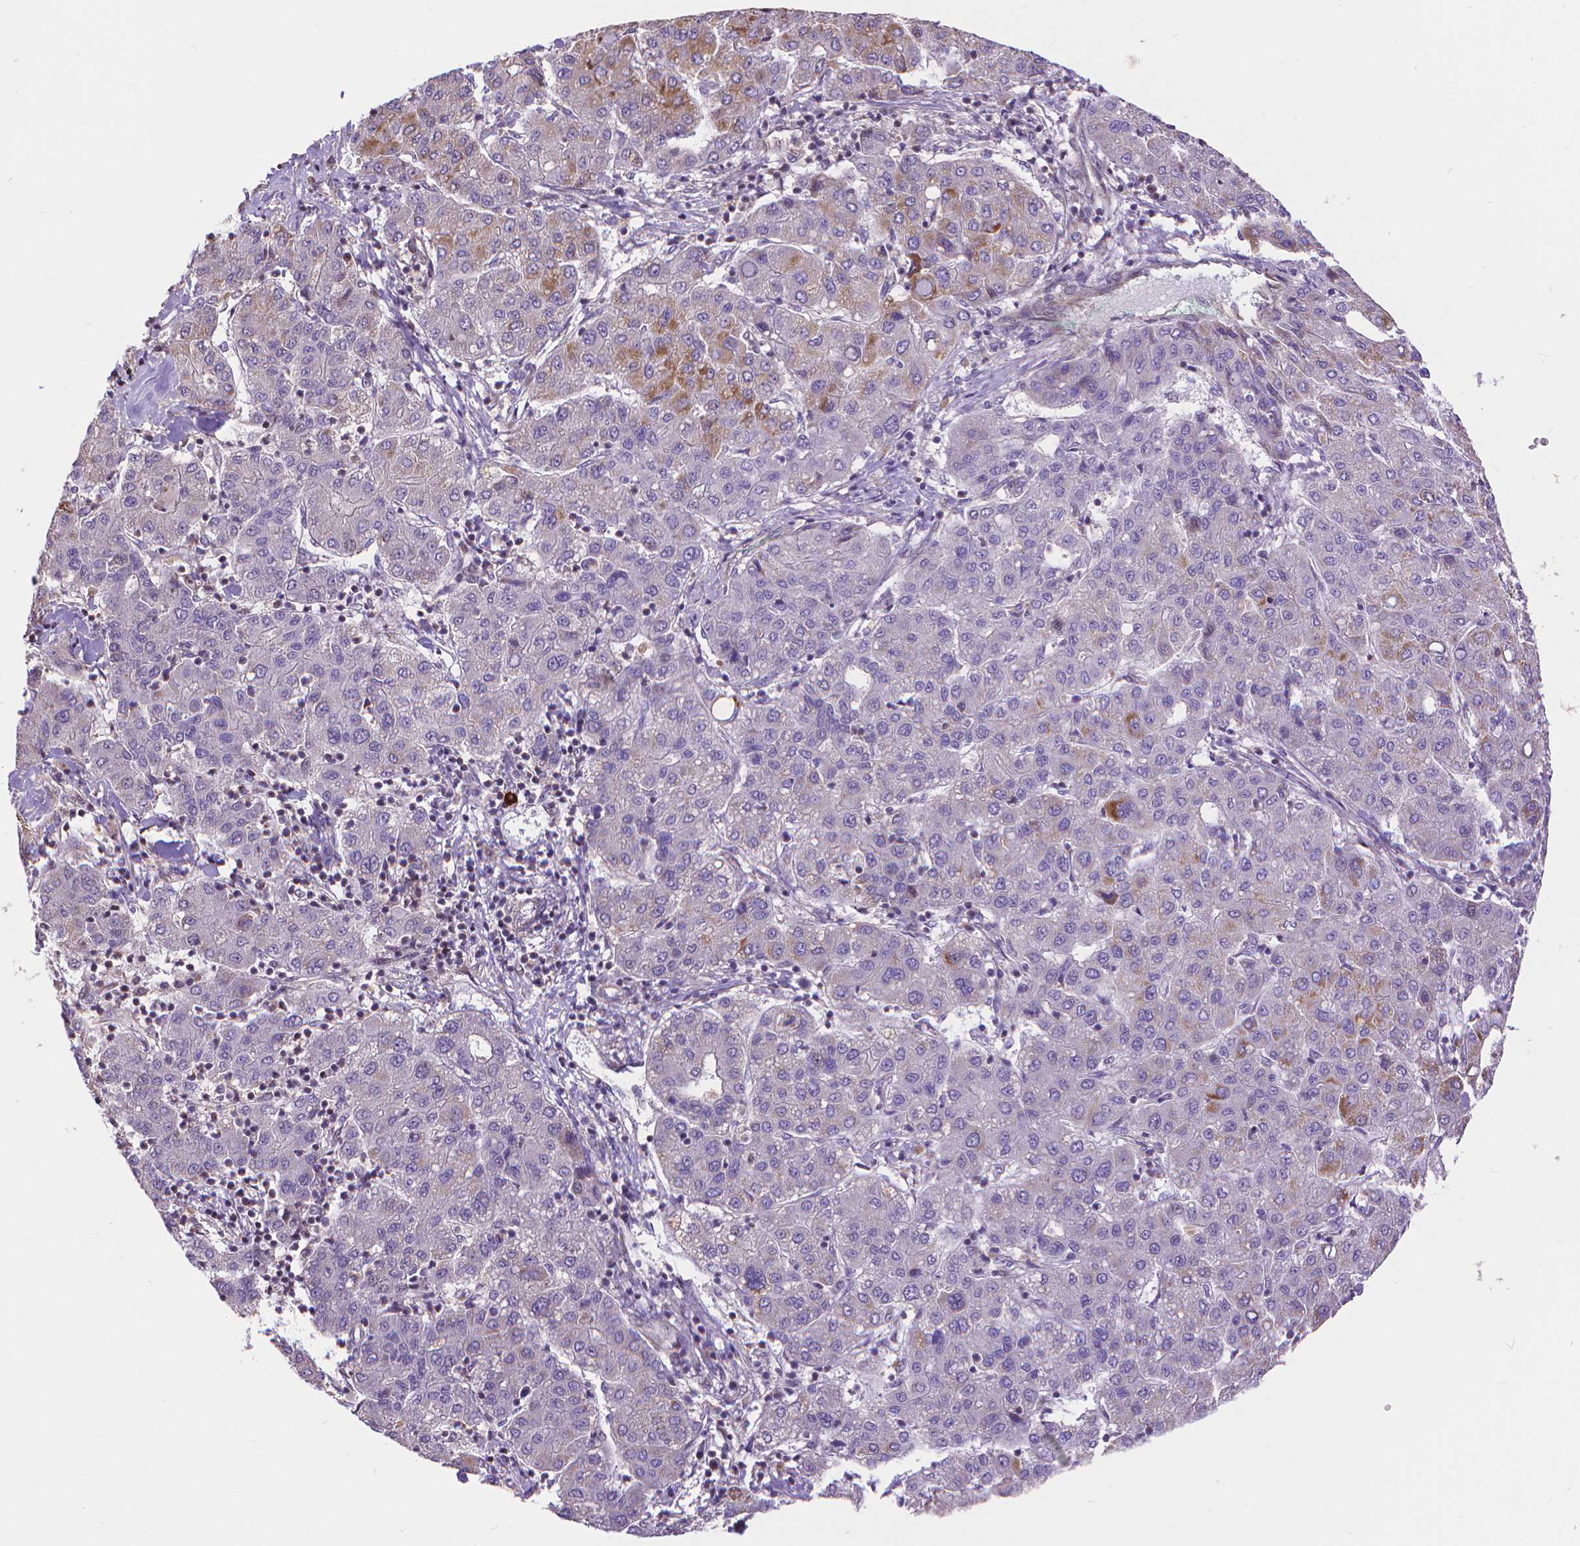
{"staining": {"intensity": "moderate", "quantity": "<25%", "location": "cytoplasmic/membranous"}, "tissue": "liver cancer", "cell_type": "Tumor cells", "image_type": "cancer", "snomed": [{"axis": "morphology", "description": "Carcinoma, Hepatocellular, NOS"}, {"axis": "topography", "description": "Liver"}], "caption": "This is a micrograph of immunohistochemistry staining of liver cancer (hepatocellular carcinoma), which shows moderate expression in the cytoplasmic/membranous of tumor cells.", "gene": "TMEM135", "patient": {"sex": "male", "age": 65}}